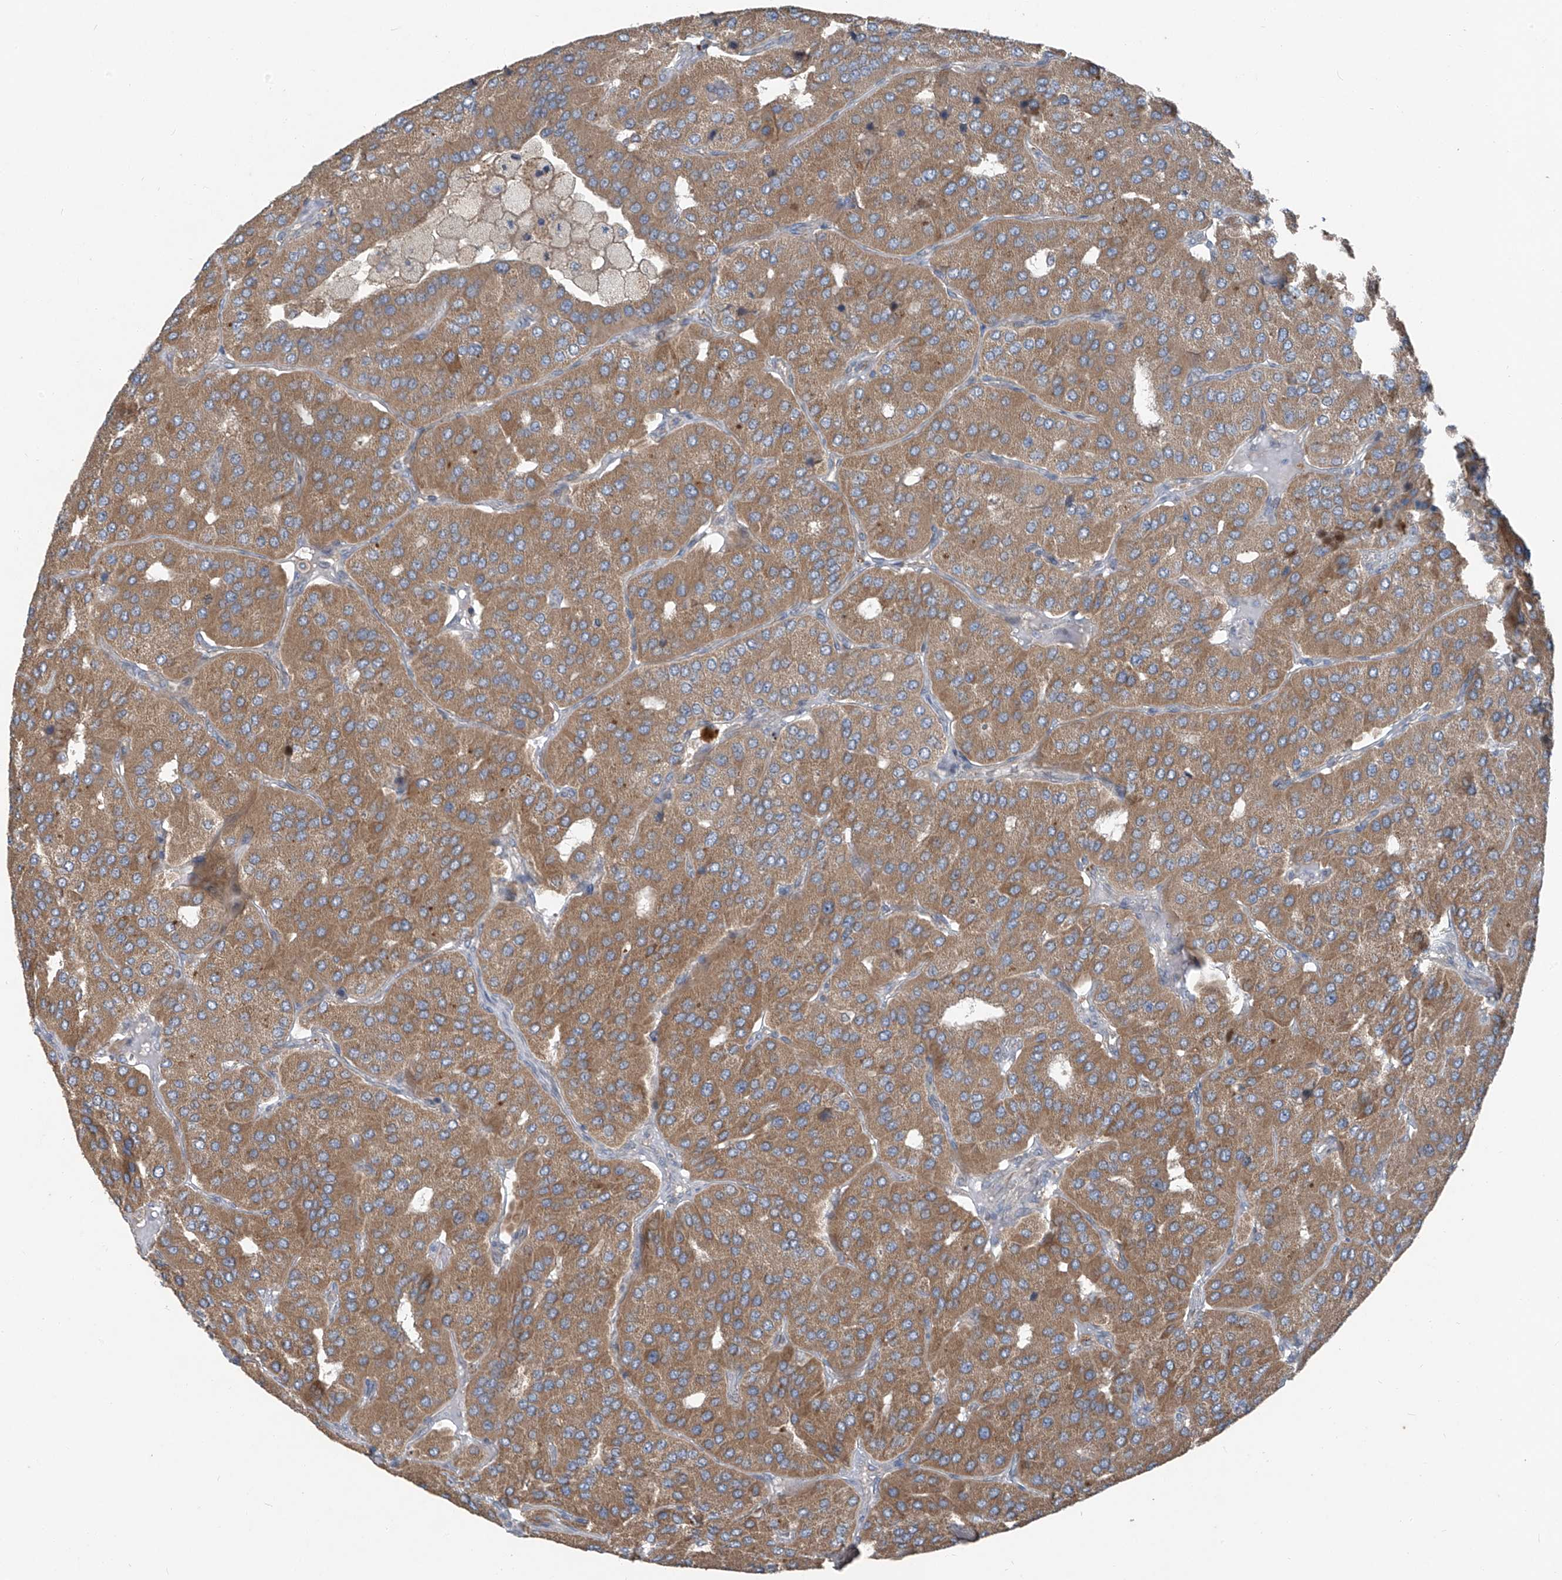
{"staining": {"intensity": "moderate", "quantity": ">75%", "location": "cytoplasmic/membranous"}, "tissue": "parathyroid gland", "cell_type": "Glandular cells", "image_type": "normal", "snomed": [{"axis": "morphology", "description": "Normal tissue, NOS"}, {"axis": "morphology", "description": "Adenoma, NOS"}, {"axis": "topography", "description": "Parathyroid gland"}], "caption": "This is a micrograph of IHC staining of normal parathyroid gland, which shows moderate expression in the cytoplasmic/membranous of glandular cells.", "gene": "FOXRED2", "patient": {"sex": "female", "age": 86}}